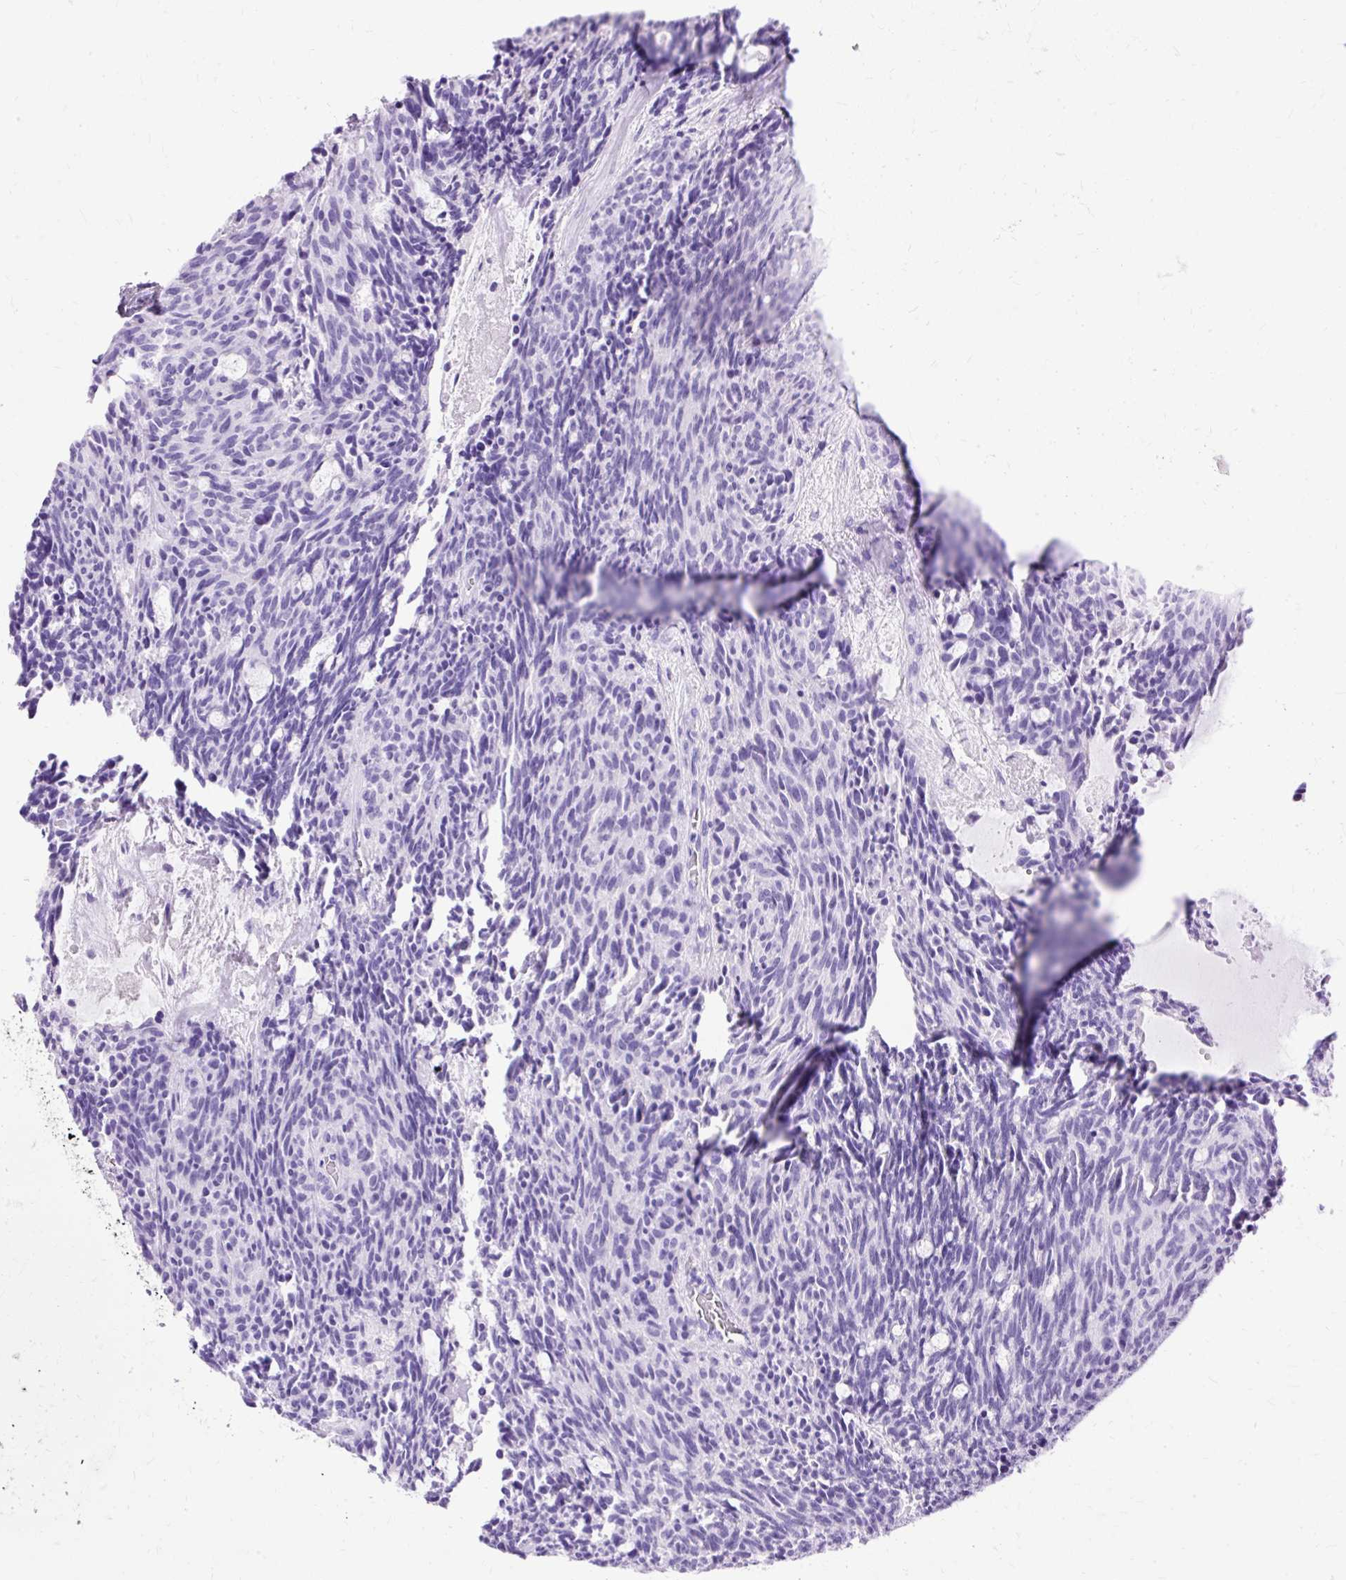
{"staining": {"intensity": "negative", "quantity": "none", "location": "none"}, "tissue": "carcinoid", "cell_type": "Tumor cells", "image_type": "cancer", "snomed": [{"axis": "morphology", "description": "Carcinoid, malignant, NOS"}, {"axis": "topography", "description": "Pancreas"}], "caption": "Immunohistochemistry photomicrograph of human carcinoid (malignant) stained for a protein (brown), which reveals no staining in tumor cells.", "gene": "SLC8A2", "patient": {"sex": "female", "age": 54}}